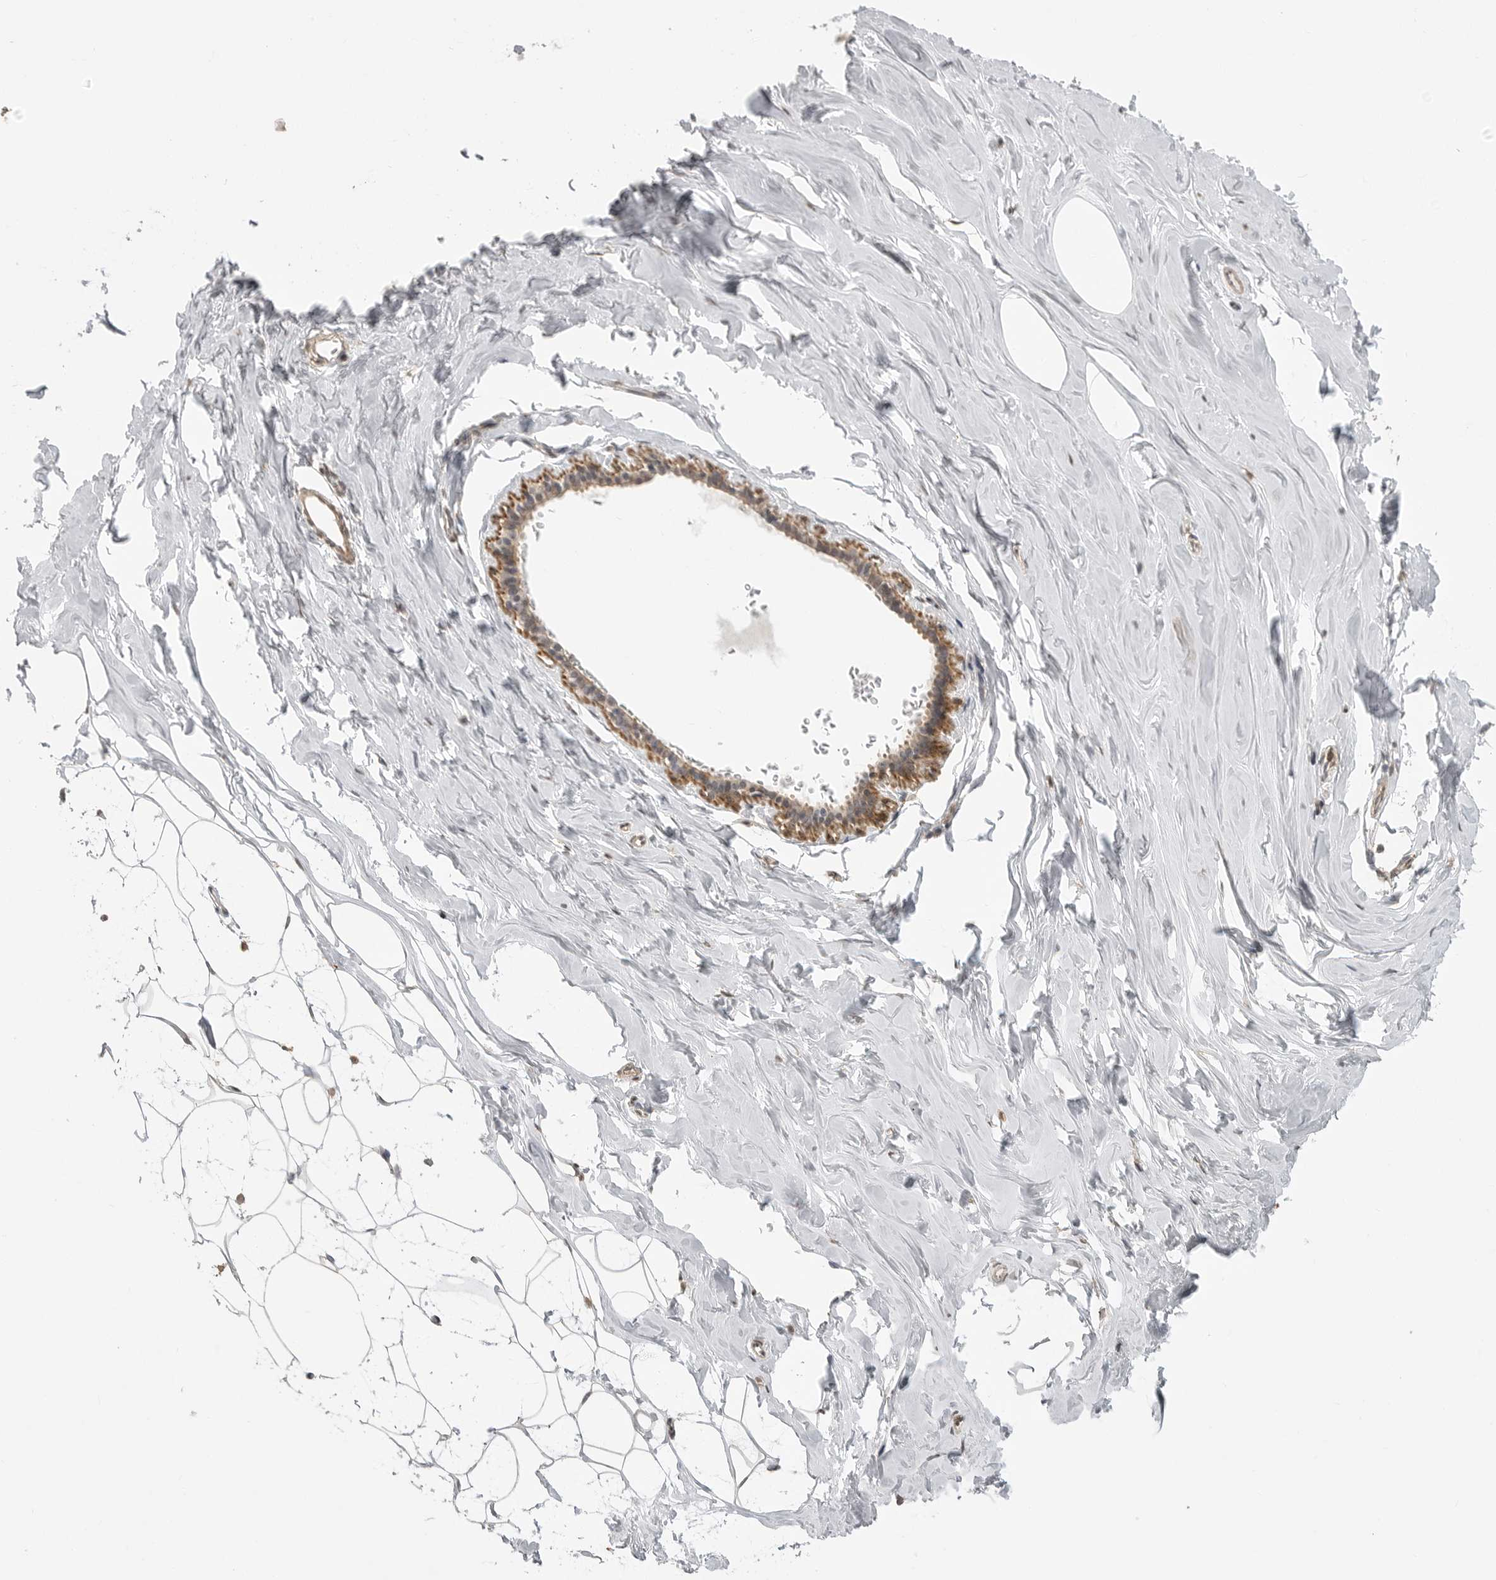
{"staining": {"intensity": "negative", "quantity": "none", "location": "none"}, "tissue": "adipose tissue", "cell_type": "Adipocytes", "image_type": "normal", "snomed": [{"axis": "morphology", "description": "Normal tissue, NOS"}, {"axis": "morphology", "description": "Fibrosis, NOS"}, {"axis": "topography", "description": "Breast"}, {"axis": "topography", "description": "Adipose tissue"}], "caption": "Protein analysis of normal adipose tissue reveals no significant staining in adipocytes. (Stains: DAB IHC with hematoxylin counter stain, Microscopy: brightfield microscopy at high magnification).", "gene": "GPC2", "patient": {"sex": "female", "age": 39}}